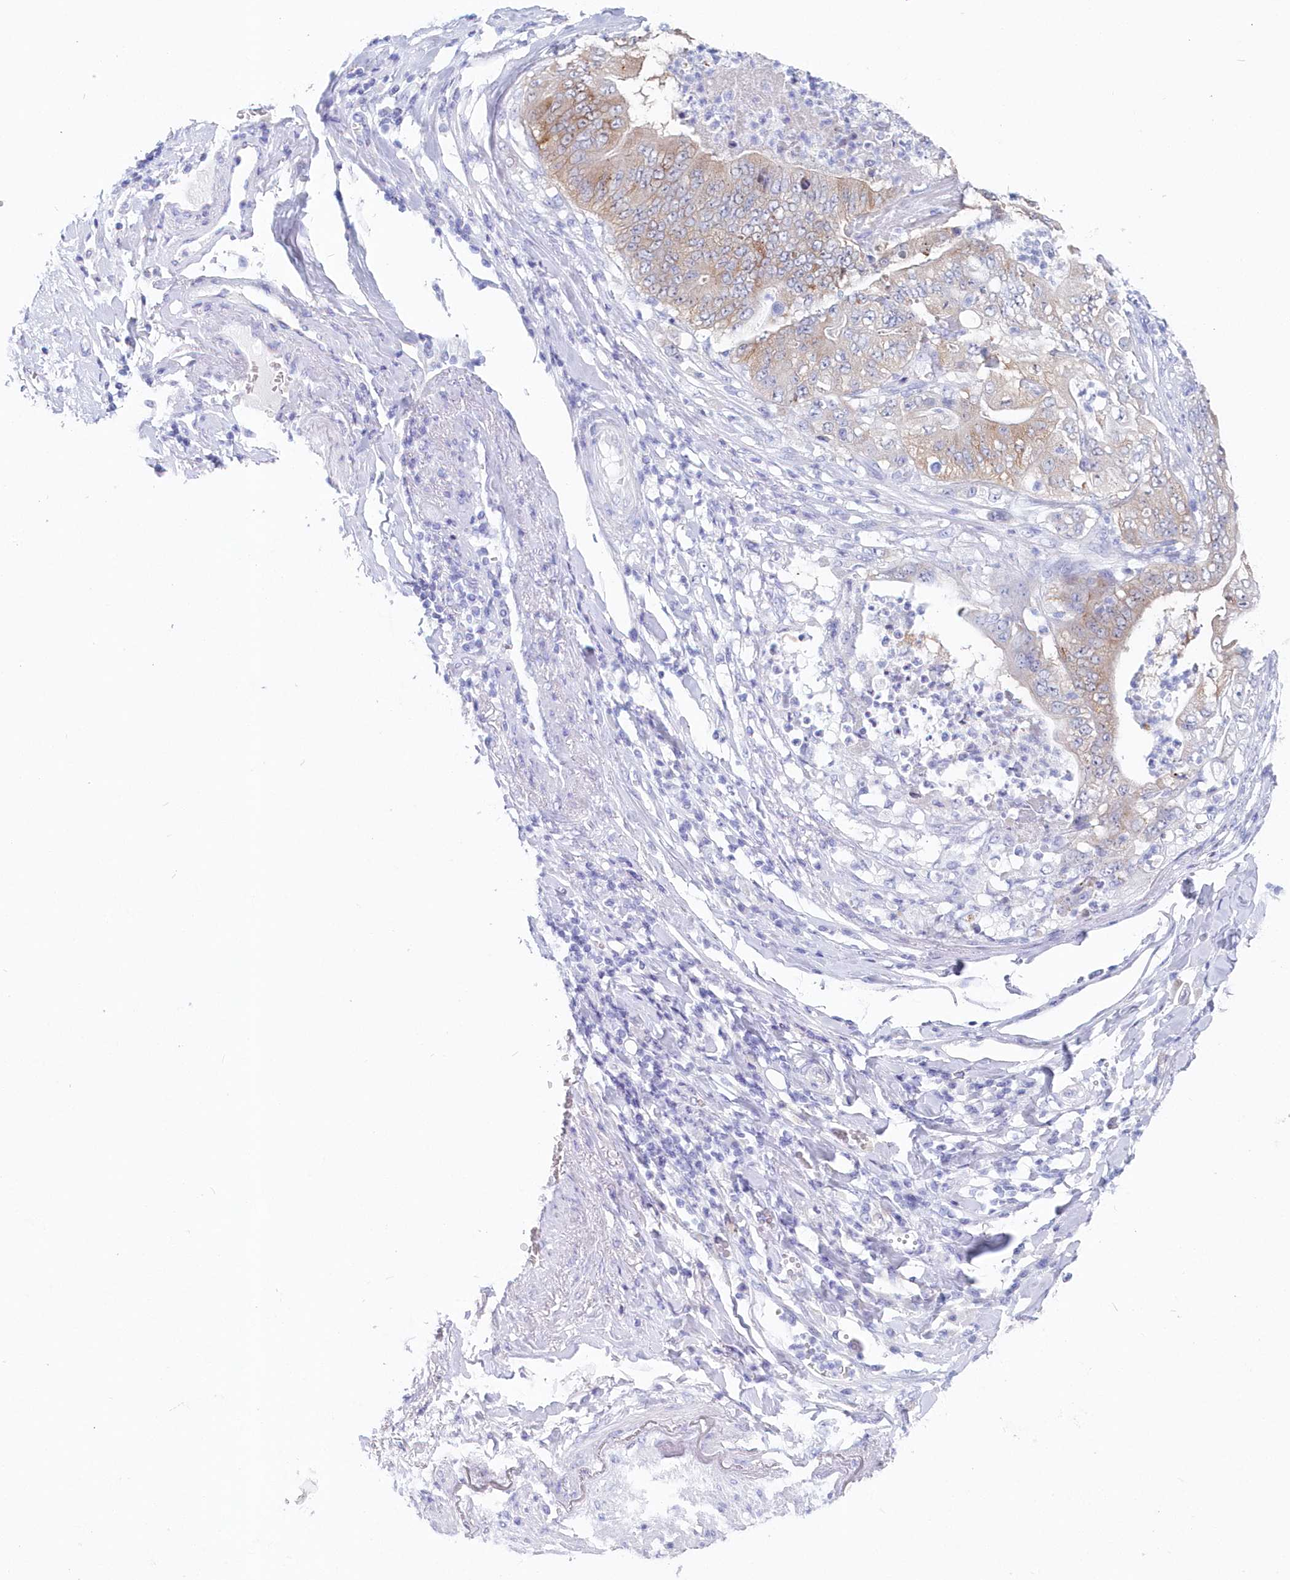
{"staining": {"intensity": "moderate", "quantity": "<25%", "location": "cytoplasmic/membranous"}, "tissue": "stomach cancer", "cell_type": "Tumor cells", "image_type": "cancer", "snomed": [{"axis": "morphology", "description": "Adenocarcinoma, NOS"}, {"axis": "topography", "description": "Stomach"}], "caption": "This photomicrograph demonstrates immunohistochemistry (IHC) staining of human stomach adenocarcinoma, with low moderate cytoplasmic/membranous positivity in approximately <25% of tumor cells.", "gene": "CSNK1G2", "patient": {"sex": "female", "age": 73}}